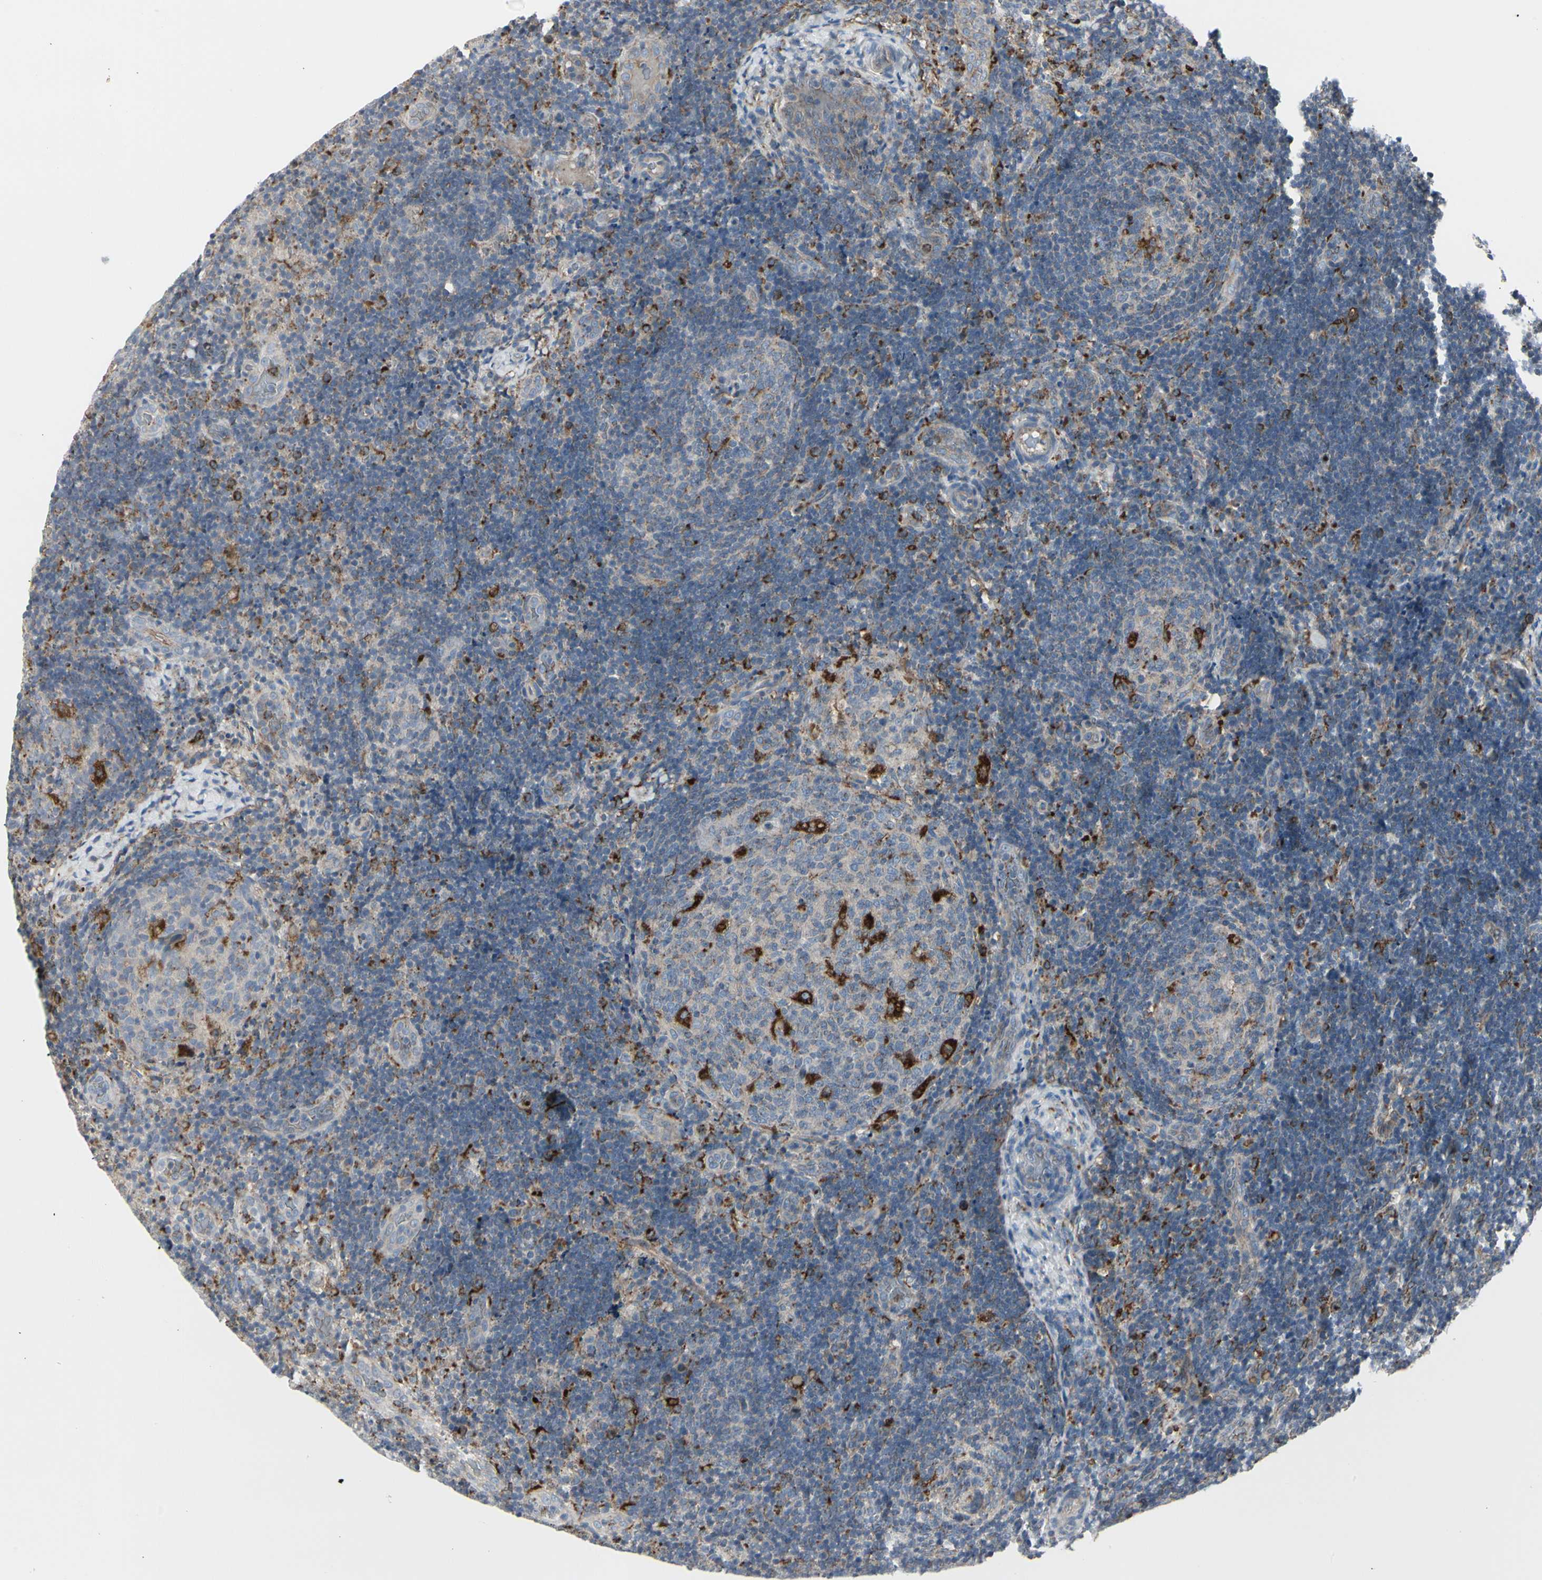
{"staining": {"intensity": "strong", "quantity": "<25%", "location": "cytoplasmic/membranous"}, "tissue": "lymph node", "cell_type": "Germinal center cells", "image_type": "normal", "snomed": [{"axis": "morphology", "description": "Normal tissue, NOS"}, {"axis": "topography", "description": "Lymph node"}], "caption": "The image shows immunohistochemical staining of unremarkable lymph node. There is strong cytoplasmic/membranous positivity is present in approximately <25% of germinal center cells. Using DAB (3,3'-diaminobenzidine) (brown) and hematoxylin (blue) stains, captured at high magnification using brightfield microscopy.", "gene": "ATP6V1B2", "patient": {"sex": "female", "age": 14}}